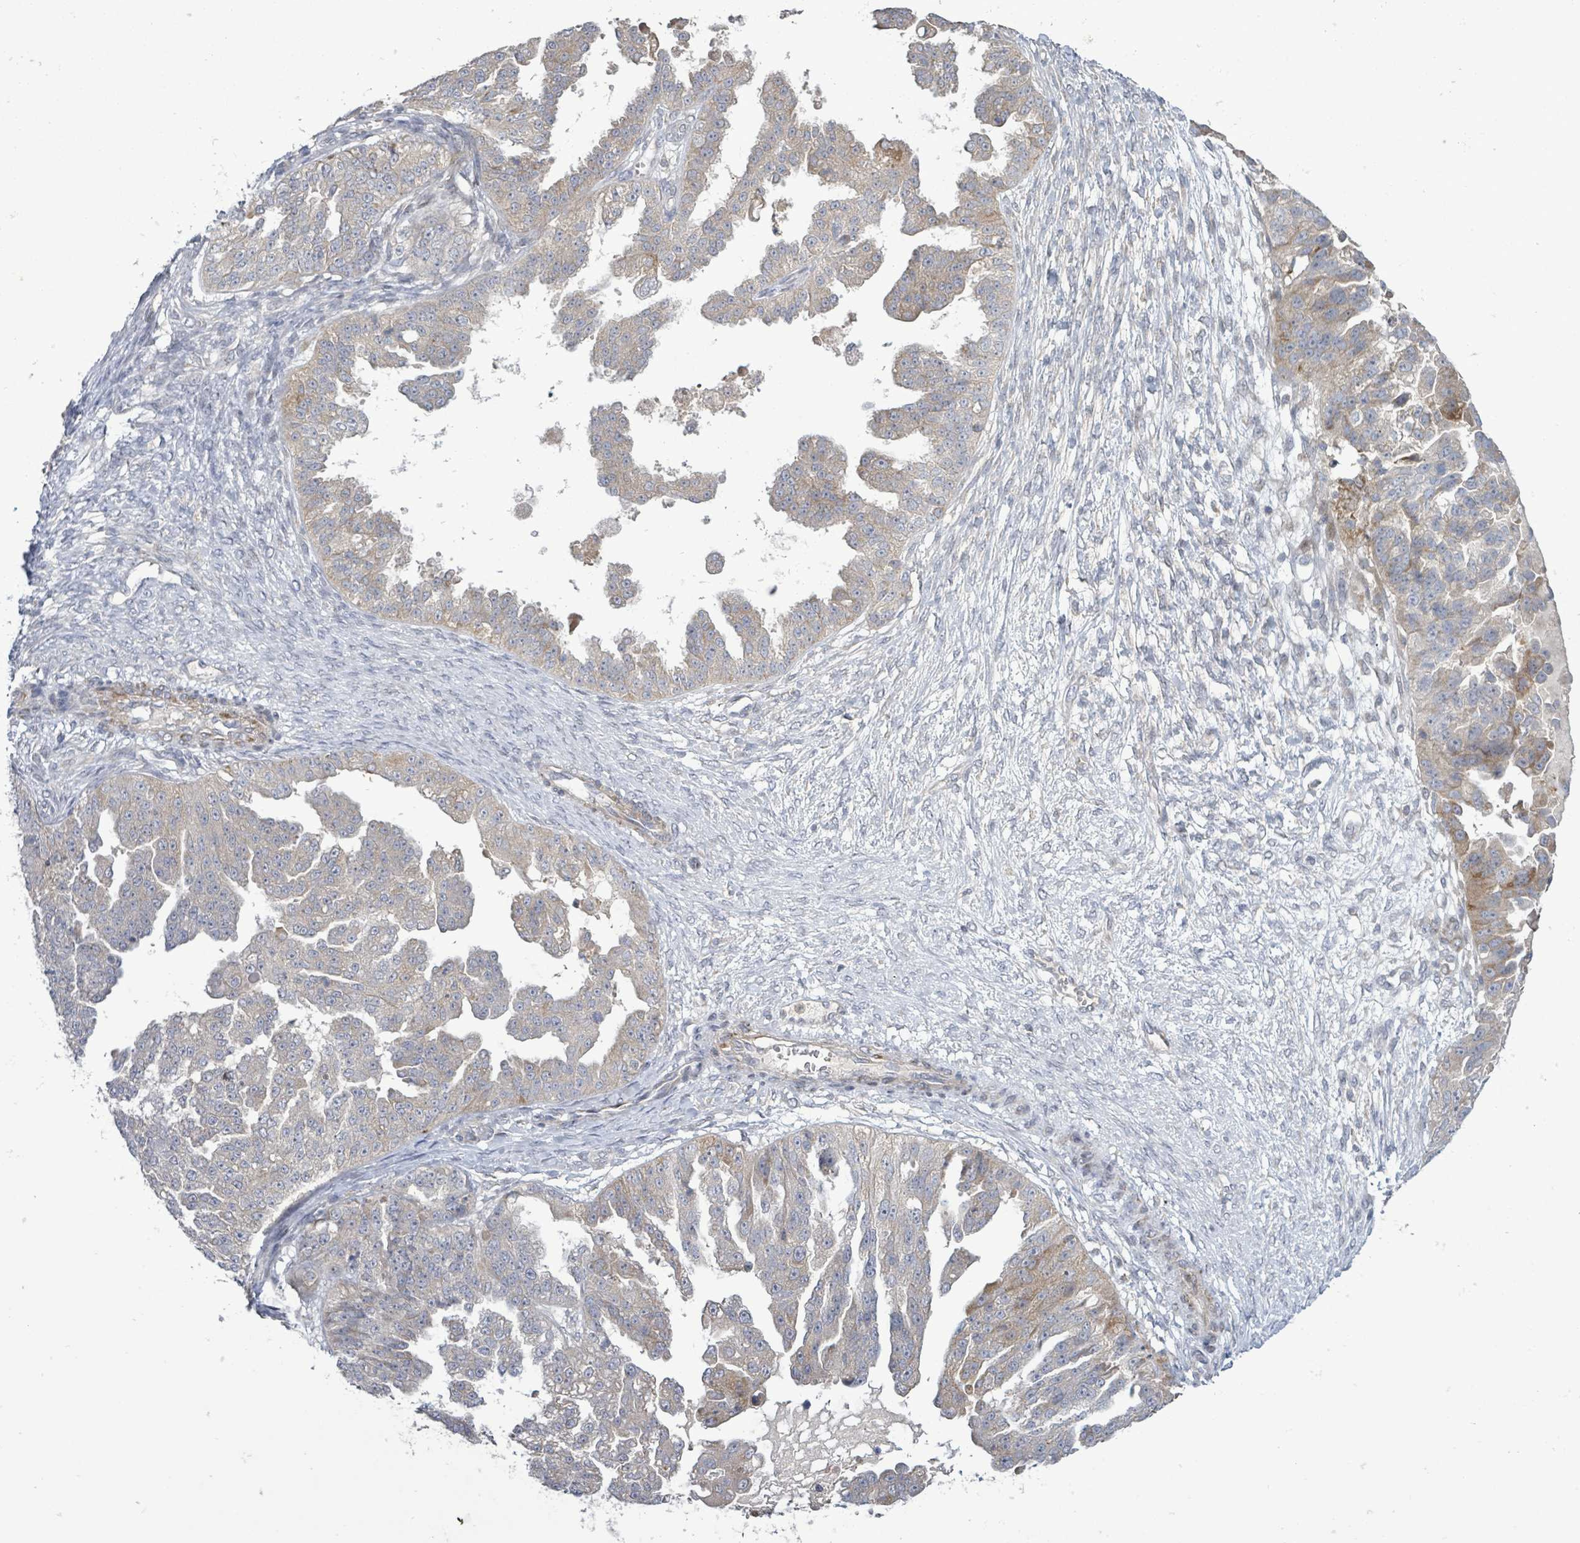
{"staining": {"intensity": "negative", "quantity": "none", "location": "none"}, "tissue": "ovarian cancer", "cell_type": "Tumor cells", "image_type": "cancer", "snomed": [{"axis": "morphology", "description": "Cystadenocarcinoma, serous, NOS"}, {"axis": "topography", "description": "Ovary"}], "caption": "High power microscopy micrograph of an immunohistochemistry (IHC) micrograph of serous cystadenocarcinoma (ovarian), revealing no significant positivity in tumor cells. (Stains: DAB (3,3'-diaminobenzidine) IHC with hematoxylin counter stain, Microscopy: brightfield microscopy at high magnification).", "gene": "SLIT3", "patient": {"sex": "female", "age": 58}}